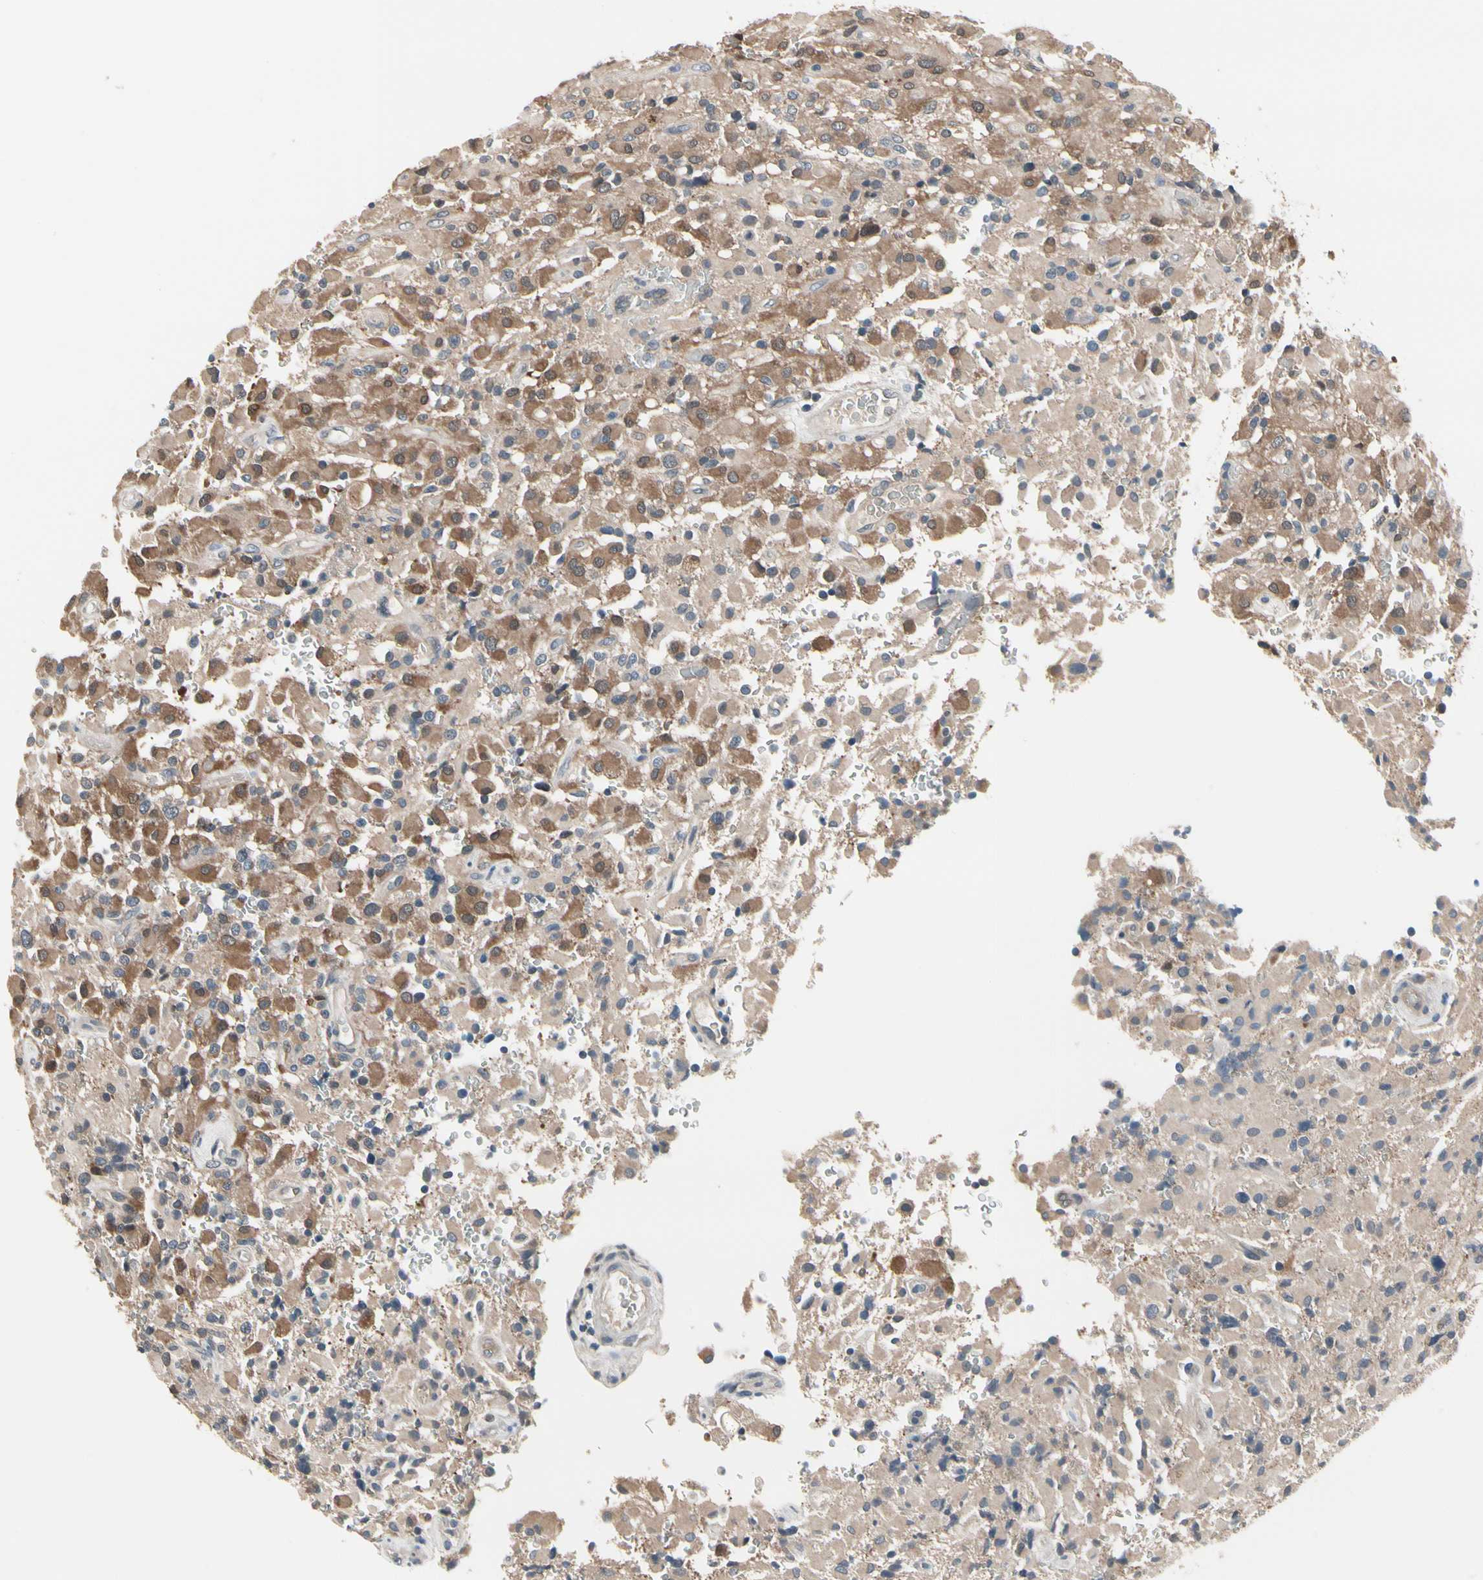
{"staining": {"intensity": "moderate", "quantity": ">75%", "location": "cytoplasmic/membranous"}, "tissue": "glioma", "cell_type": "Tumor cells", "image_type": "cancer", "snomed": [{"axis": "morphology", "description": "Glioma, malignant, High grade"}, {"axis": "topography", "description": "Brain"}], "caption": "There is medium levels of moderate cytoplasmic/membranous staining in tumor cells of glioma, as demonstrated by immunohistochemical staining (brown color).", "gene": "PRDX6", "patient": {"sex": "male", "age": 71}}